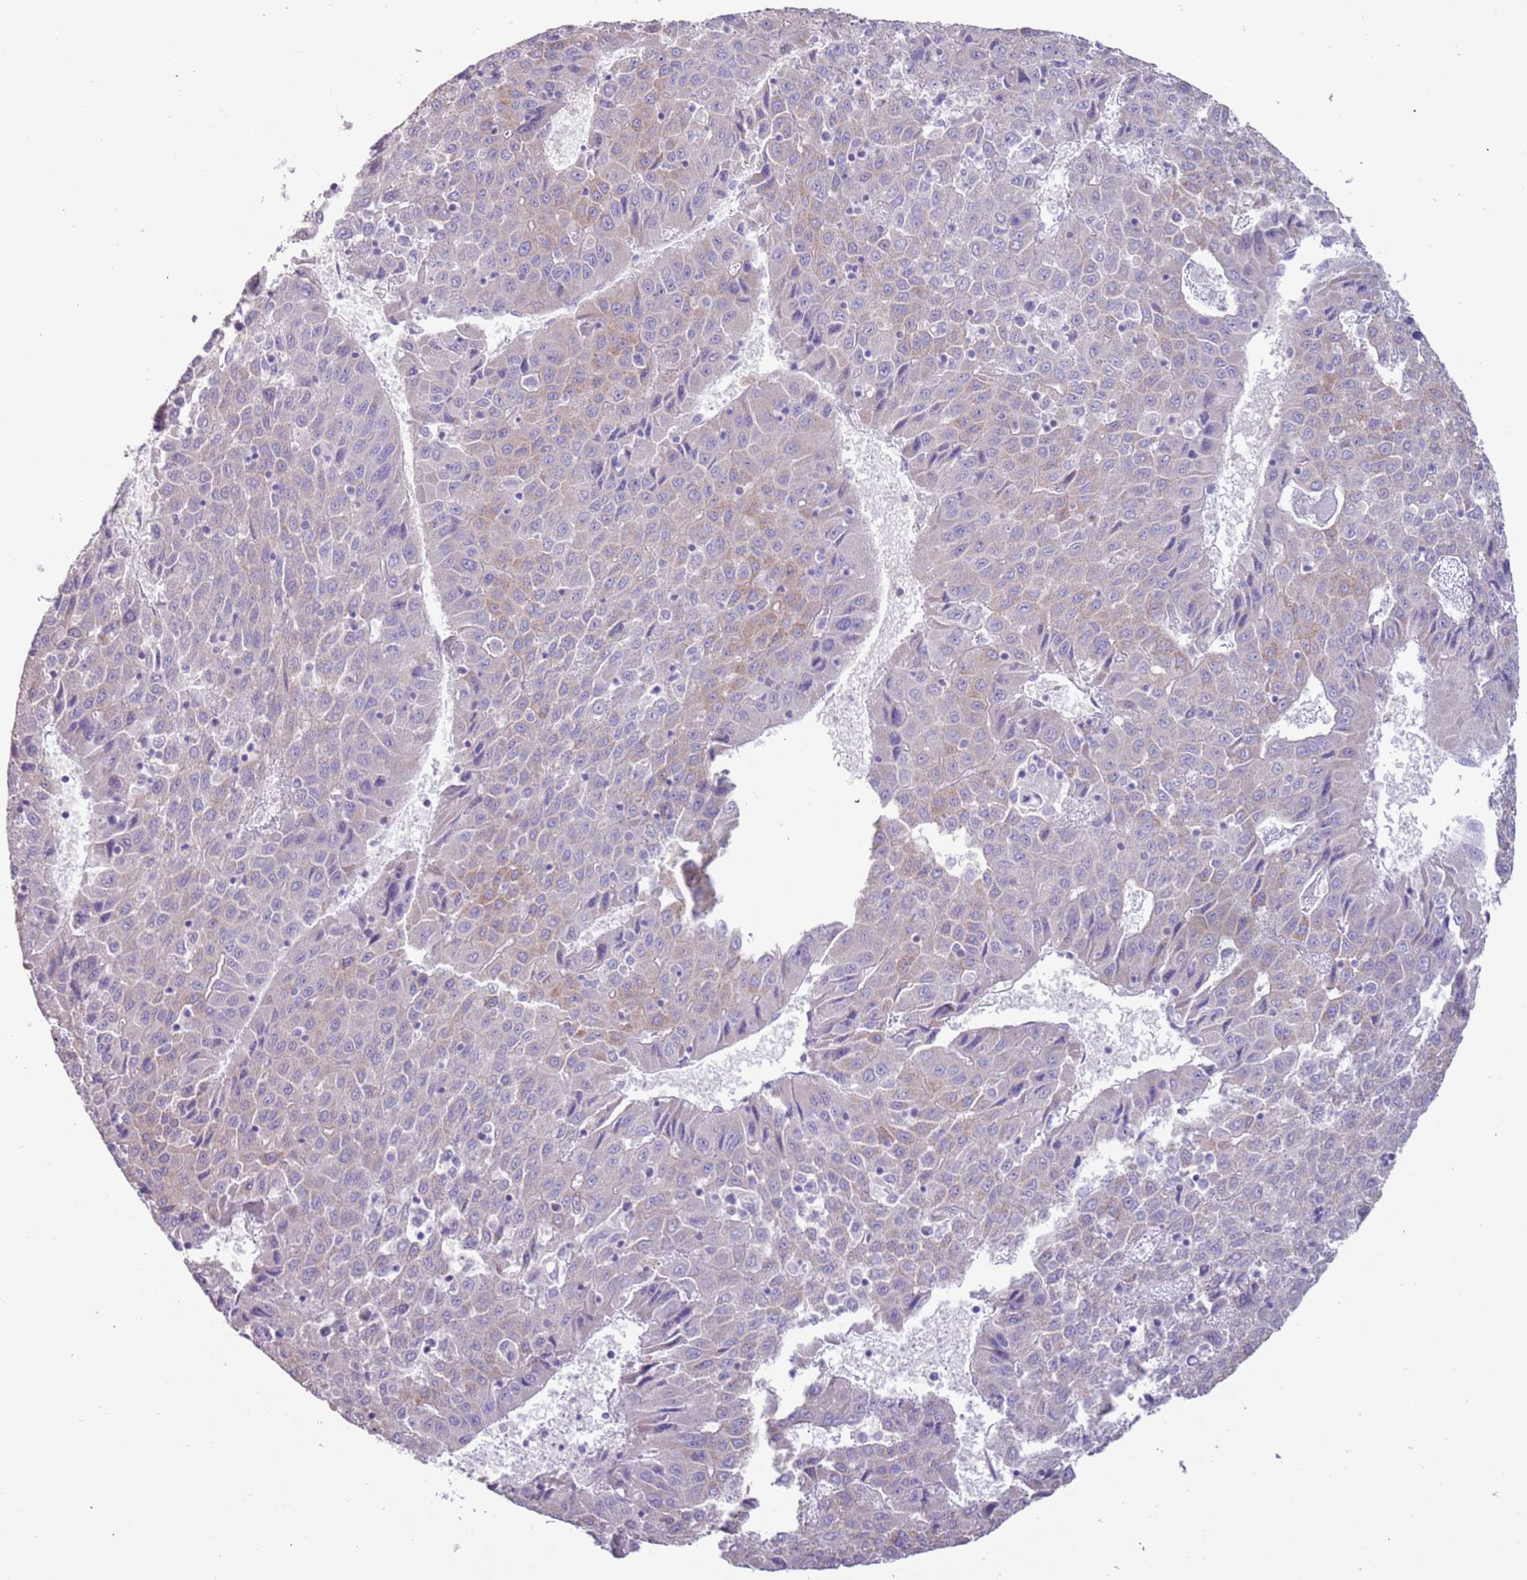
{"staining": {"intensity": "weak", "quantity": "<25%", "location": "cytoplasmic/membranous"}, "tissue": "liver cancer", "cell_type": "Tumor cells", "image_type": "cancer", "snomed": [{"axis": "morphology", "description": "Carcinoma, Hepatocellular, NOS"}, {"axis": "topography", "description": "Liver"}], "caption": "Immunohistochemistry of human liver cancer reveals no staining in tumor cells.", "gene": "RNF222", "patient": {"sex": "female", "age": 53}}